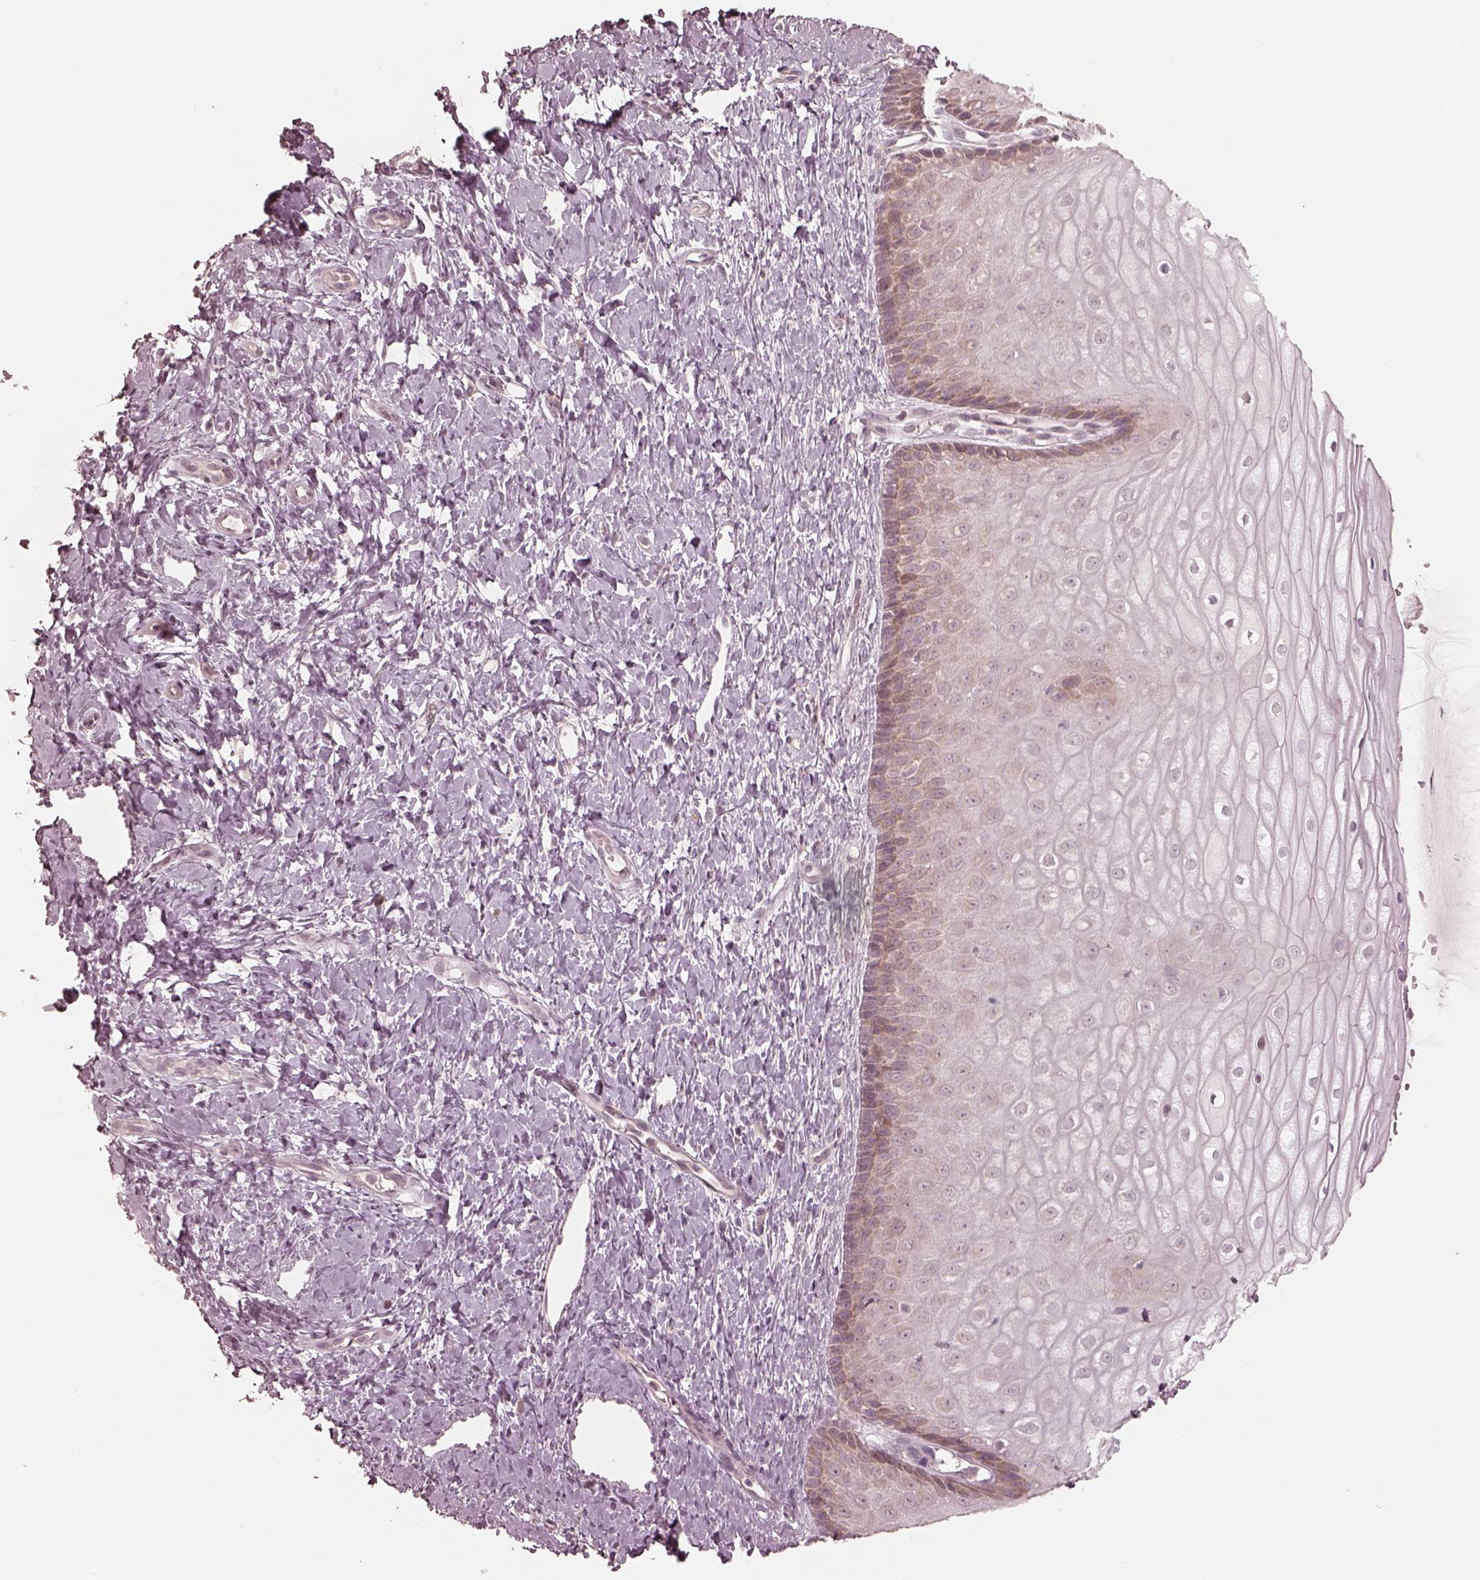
{"staining": {"intensity": "negative", "quantity": "none", "location": "none"}, "tissue": "cervix", "cell_type": "Squamous epithelial cells", "image_type": "normal", "snomed": [{"axis": "morphology", "description": "Normal tissue, NOS"}, {"axis": "topography", "description": "Cervix"}], "caption": "Immunohistochemical staining of normal cervix displays no significant positivity in squamous epithelial cells.", "gene": "ACACB", "patient": {"sex": "female", "age": 37}}